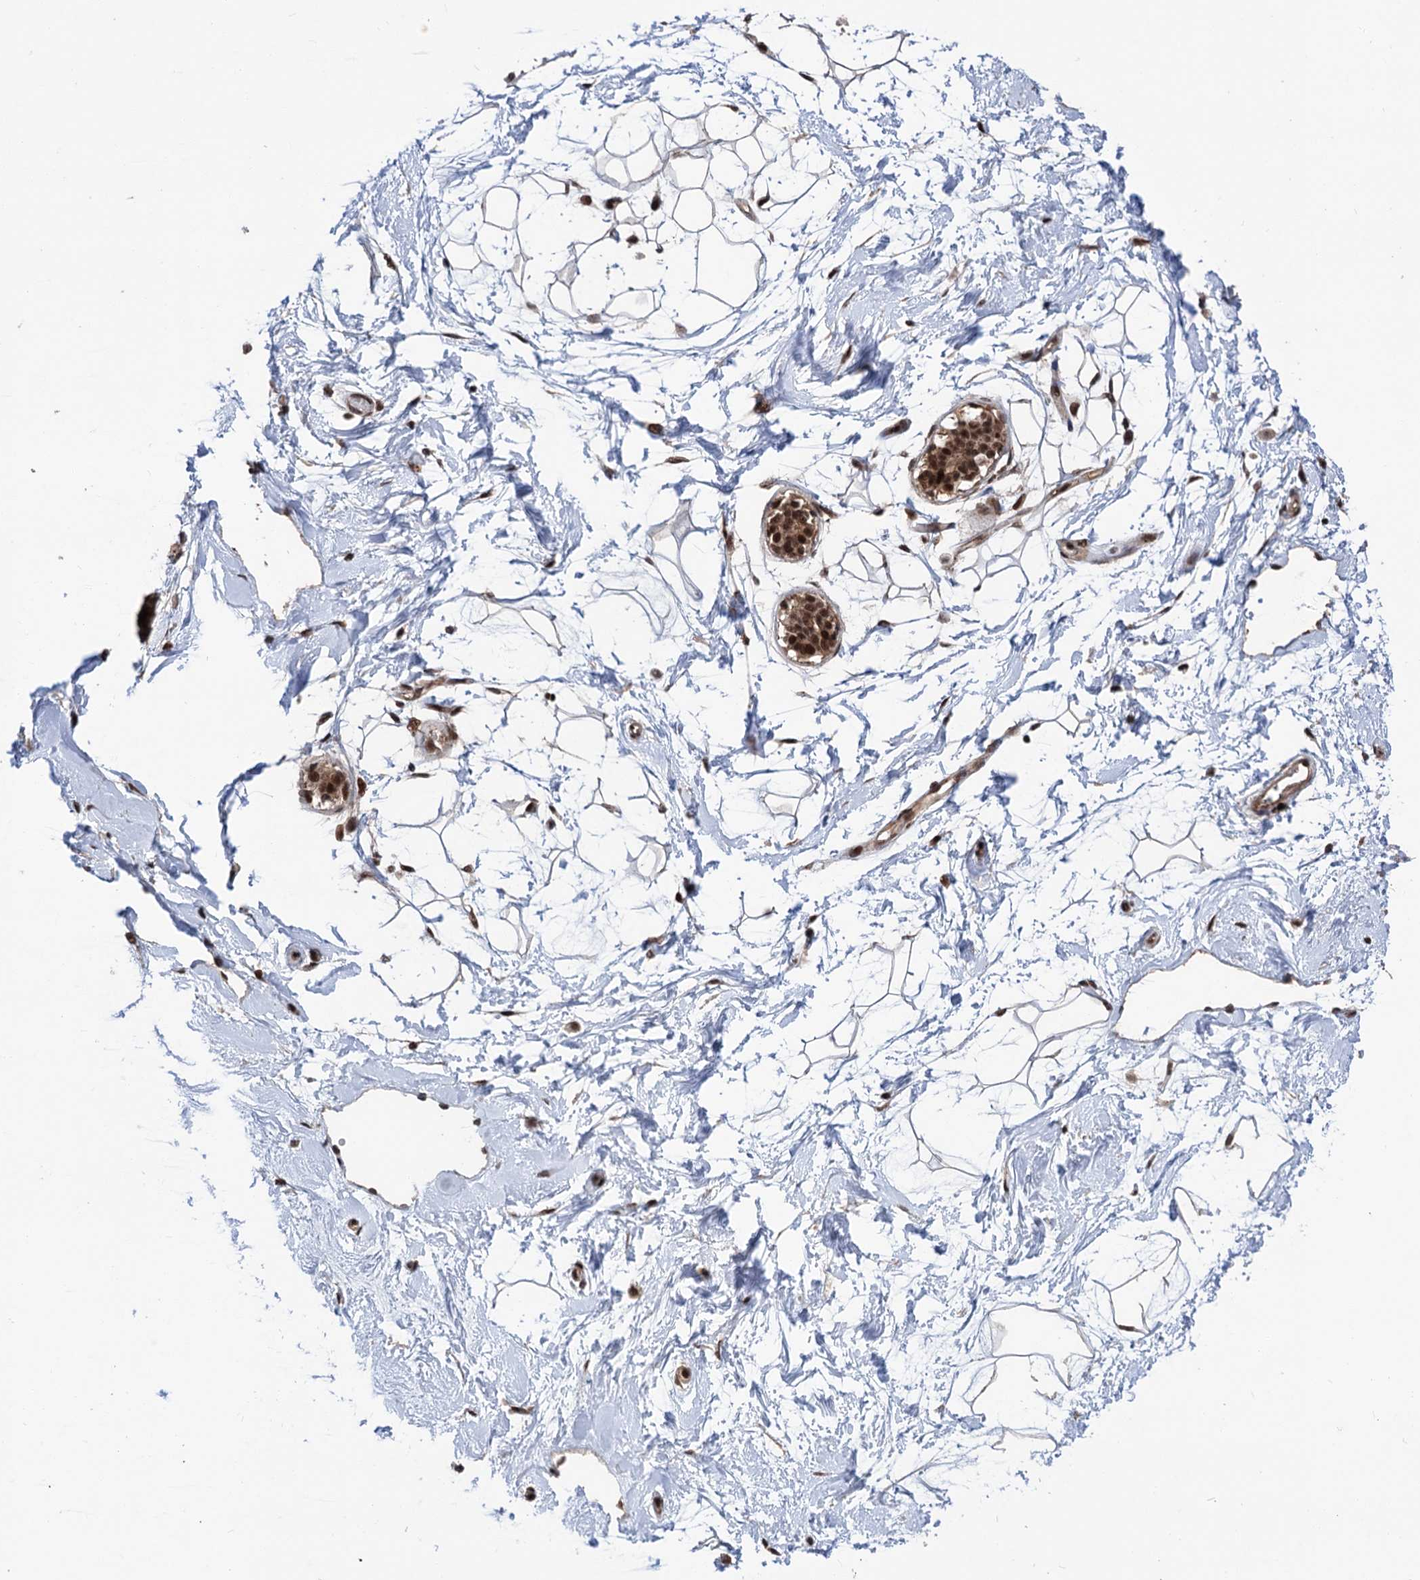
{"staining": {"intensity": "strong", "quantity": "25%-75%", "location": "nuclear"}, "tissue": "breast", "cell_type": "Adipocytes", "image_type": "normal", "snomed": [{"axis": "morphology", "description": "Normal tissue, NOS"}, {"axis": "topography", "description": "Breast"}], "caption": "Human breast stained with a brown dye displays strong nuclear positive positivity in approximately 25%-75% of adipocytes.", "gene": "MAML1", "patient": {"sex": "female", "age": 45}}